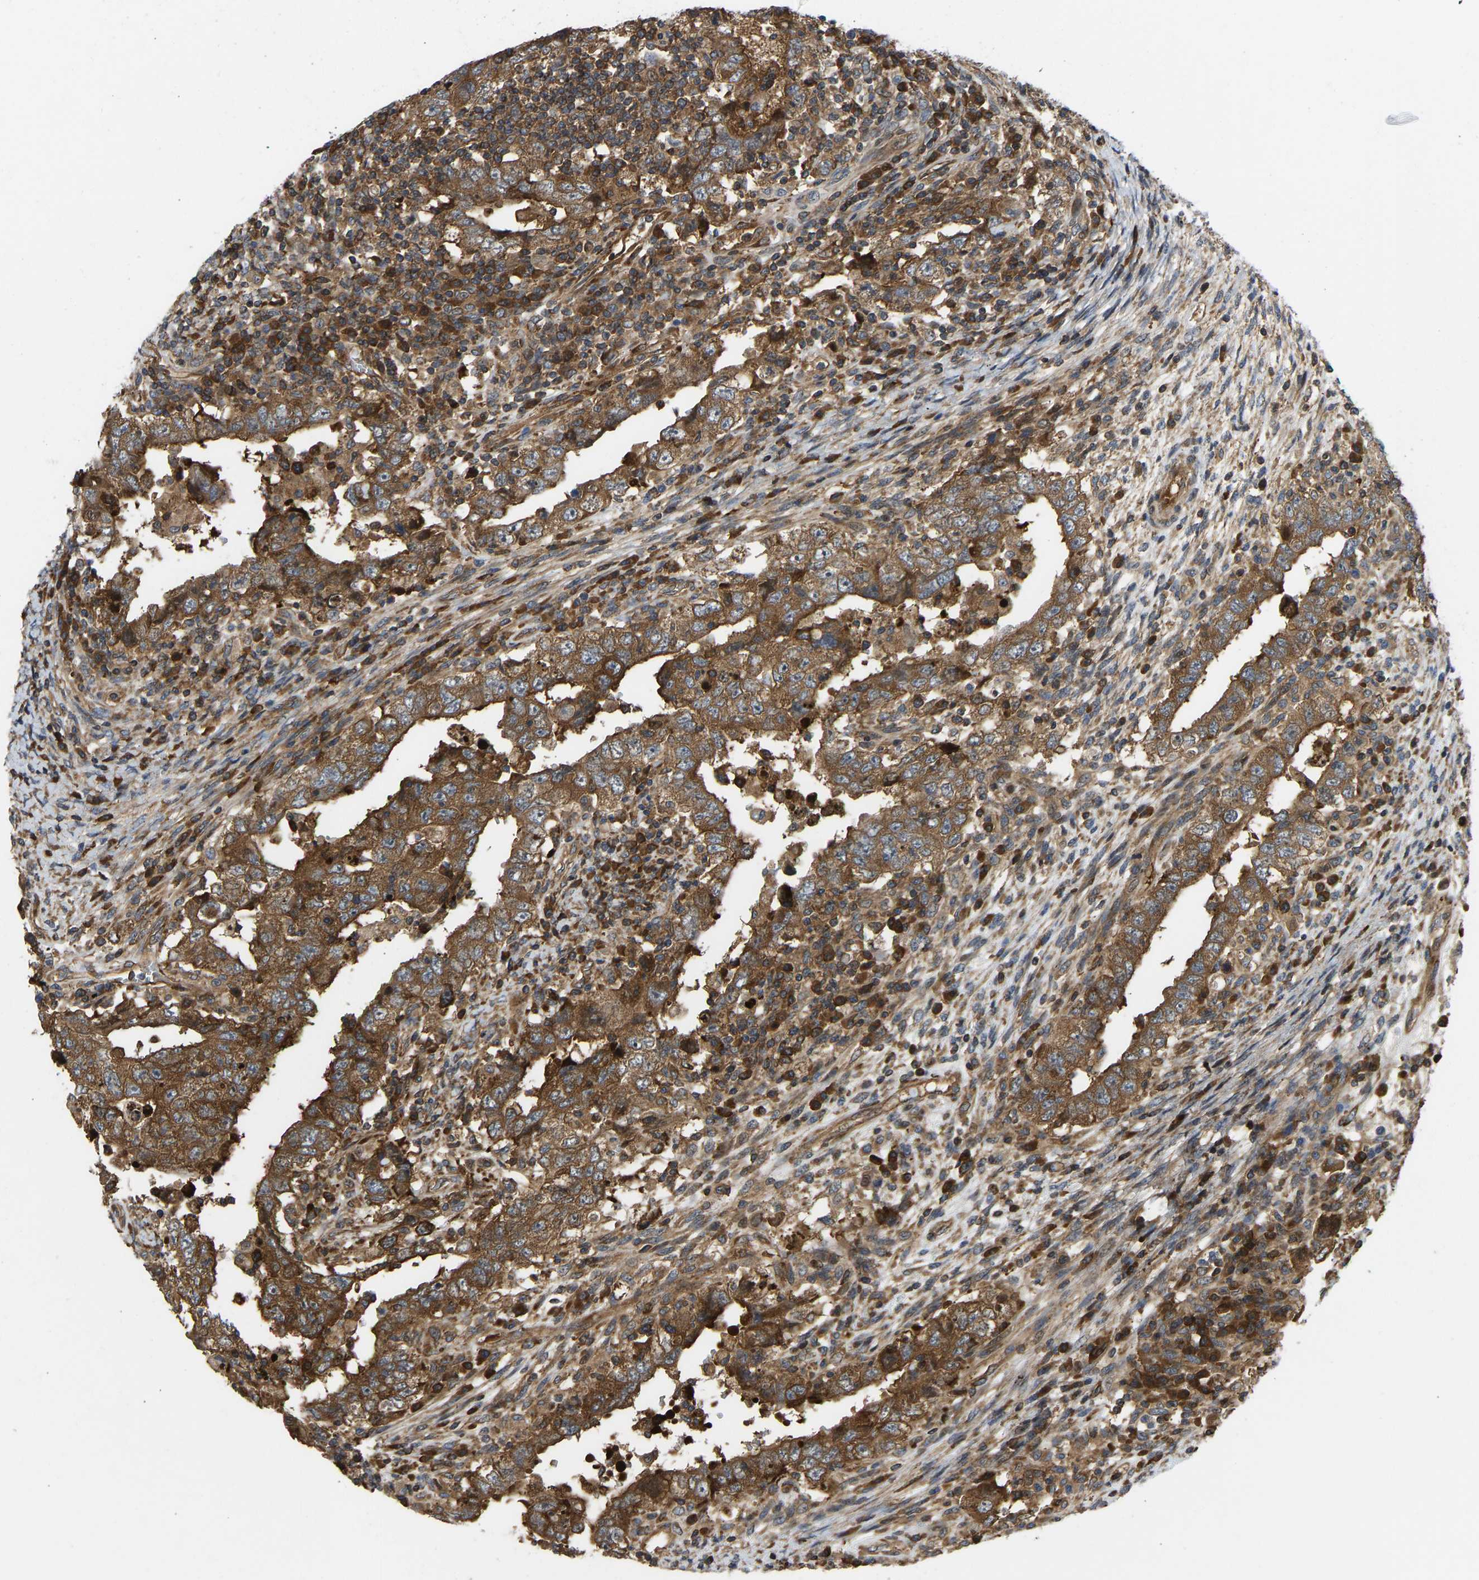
{"staining": {"intensity": "moderate", "quantity": ">75%", "location": "cytoplasmic/membranous"}, "tissue": "testis cancer", "cell_type": "Tumor cells", "image_type": "cancer", "snomed": [{"axis": "morphology", "description": "Carcinoma, Embryonal, NOS"}, {"axis": "topography", "description": "Testis"}], "caption": "A photomicrograph of testis embryonal carcinoma stained for a protein reveals moderate cytoplasmic/membranous brown staining in tumor cells.", "gene": "RASGRF2", "patient": {"sex": "male", "age": 26}}